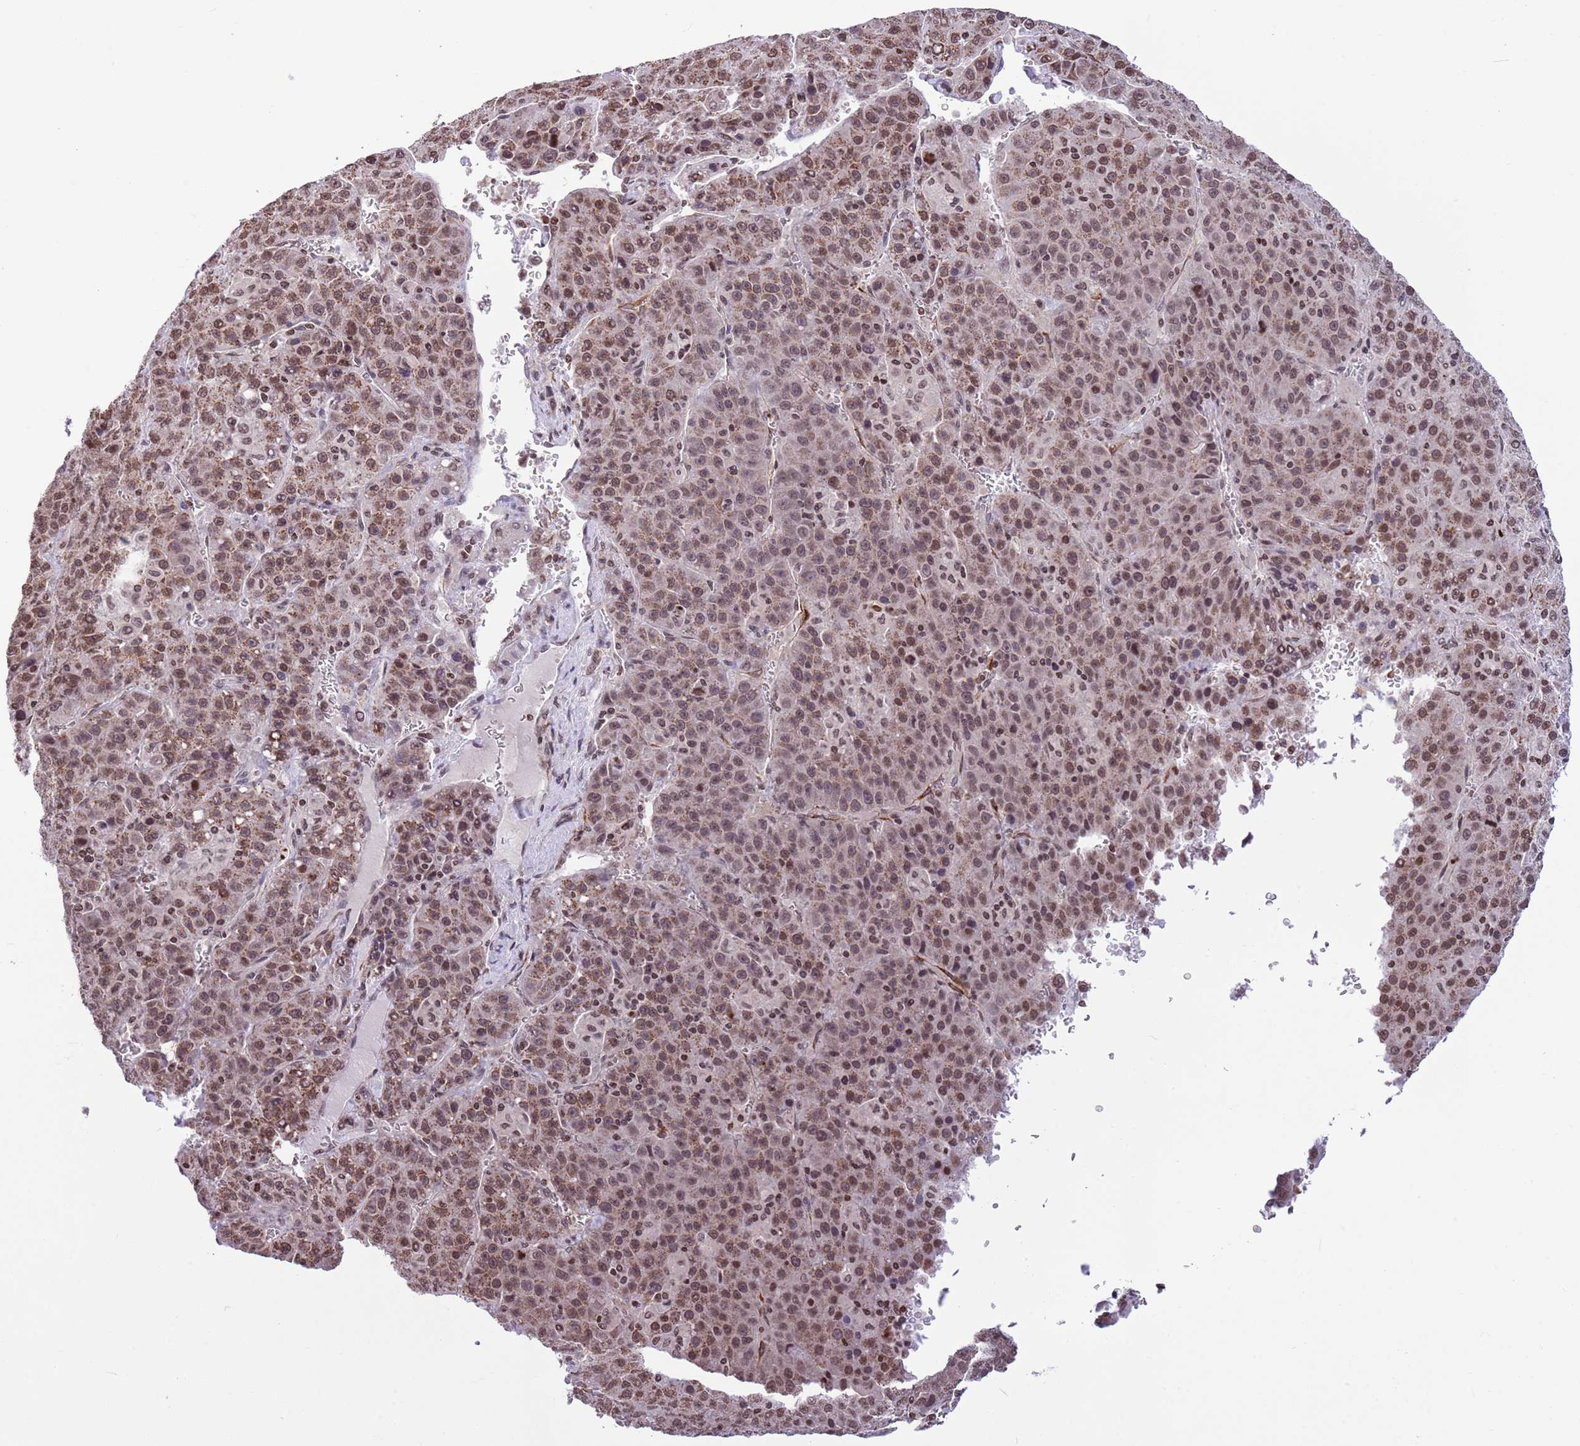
{"staining": {"intensity": "moderate", "quantity": ">75%", "location": "nuclear"}, "tissue": "liver cancer", "cell_type": "Tumor cells", "image_type": "cancer", "snomed": [{"axis": "morphology", "description": "Carcinoma, Hepatocellular, NOS"}, {"axis": "topography", "description": "Liver"}], "caption": "Protein expression analysis of human liver cancer (hepatocellular carcinoma) reveals moderate nuclear staining in approximately >75% of tumor cells.", "gene": "NRIP1", "patient": {"sex": "female", "age": 53}}